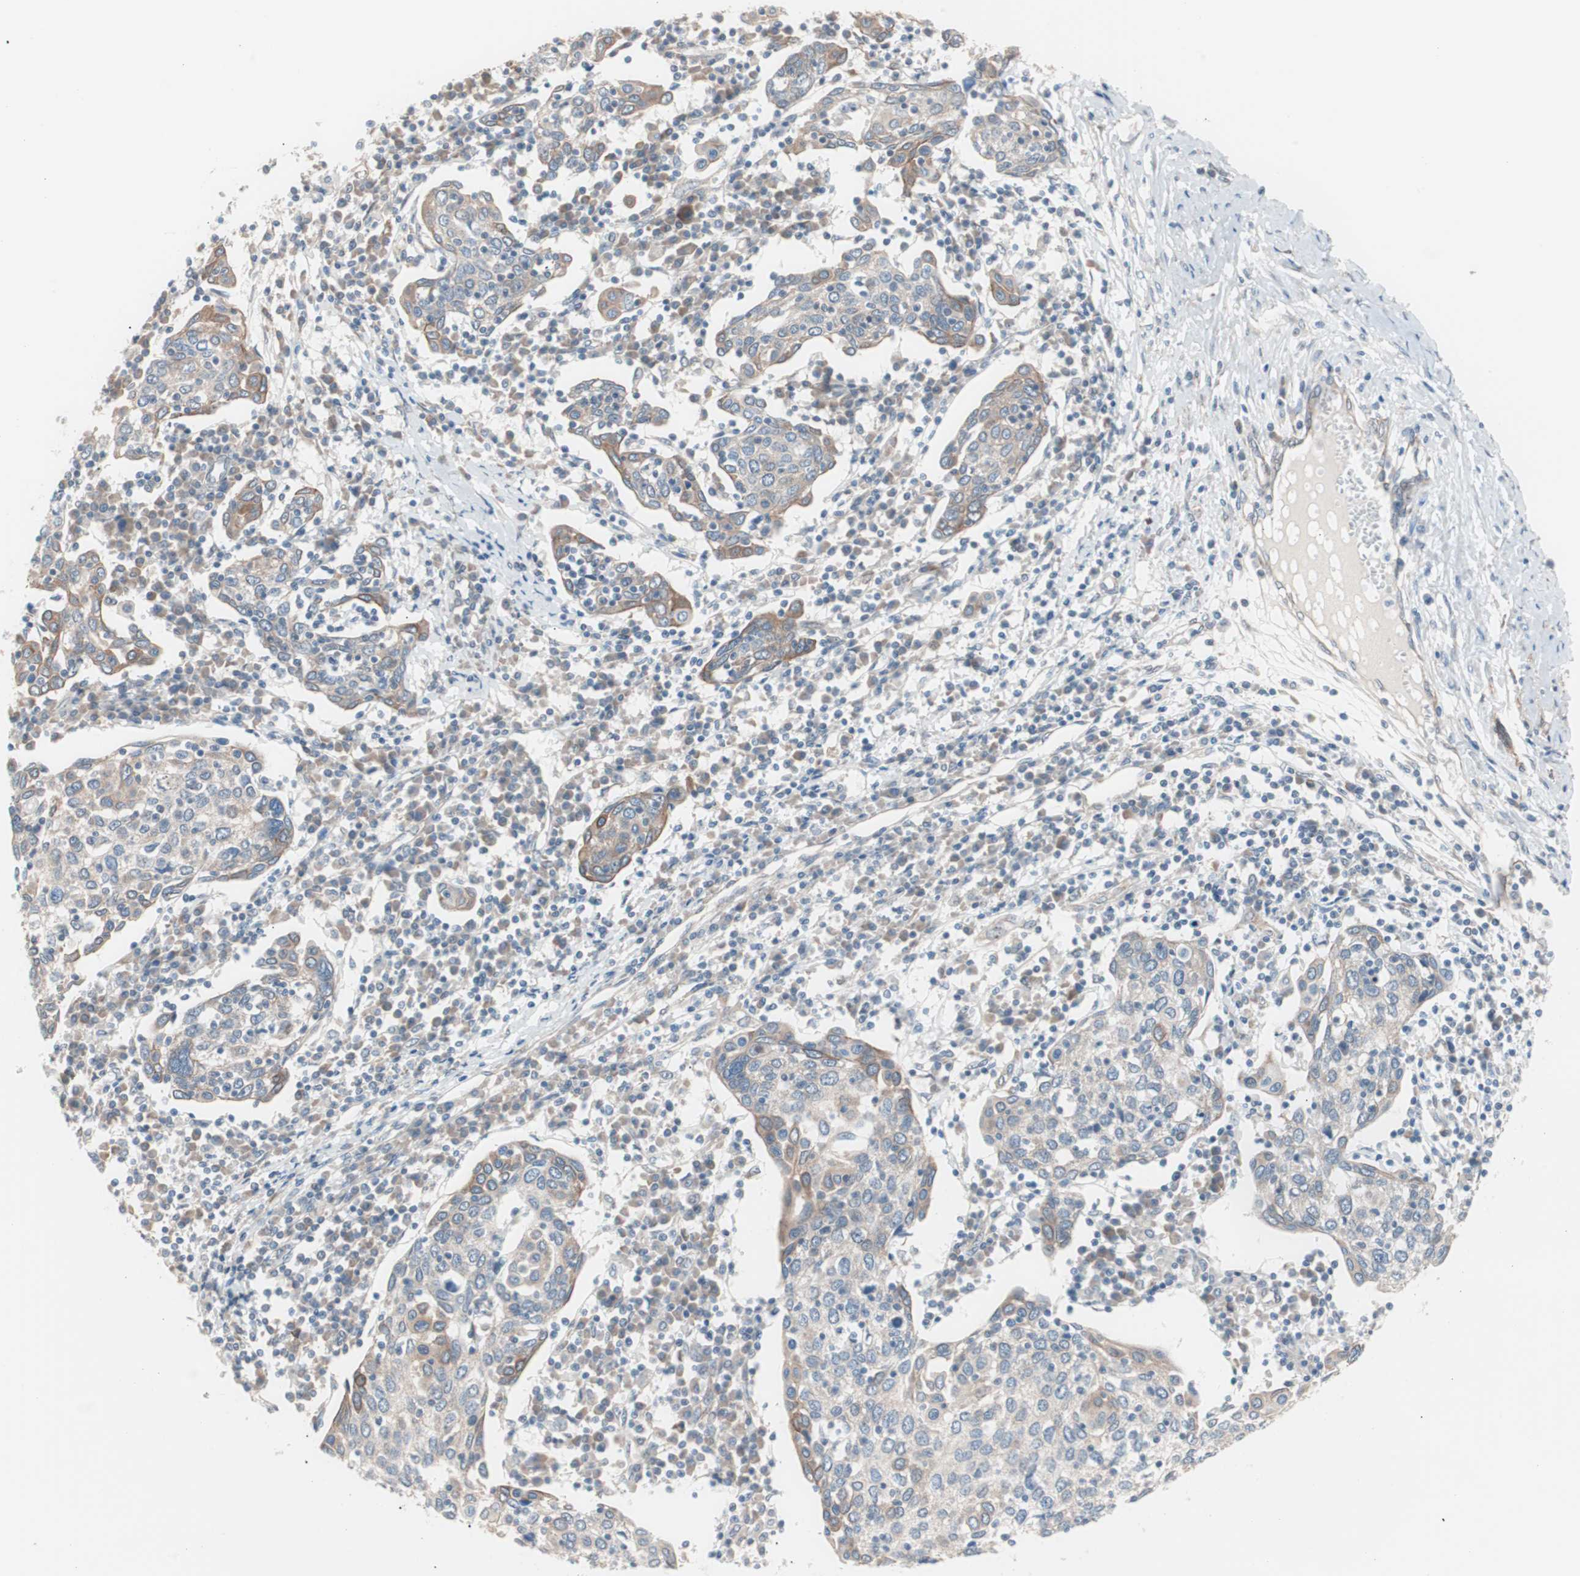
{"staining": {"intensity": "weak", "quantity": "<25%", "location": "cytoplasmic/membranous"}, "tissue": "cervical cancer", "cell_type": "Tumor cells", "image_type": "cancer", "snomed": [{"axis": "morphology", "description": "Squamous cell carcinoma, NOS"}, {"axis": "topography", "description": "Cervix"}], "caption": "An immunohistochemistry (IHC) micrograph of cervical squamous cell carcinoma is shown. There is no staining in tumor cells of cervical squamous cell carcinoma.", "gene": "SMG1", "patient": {"sex": "female", "age": 40}}